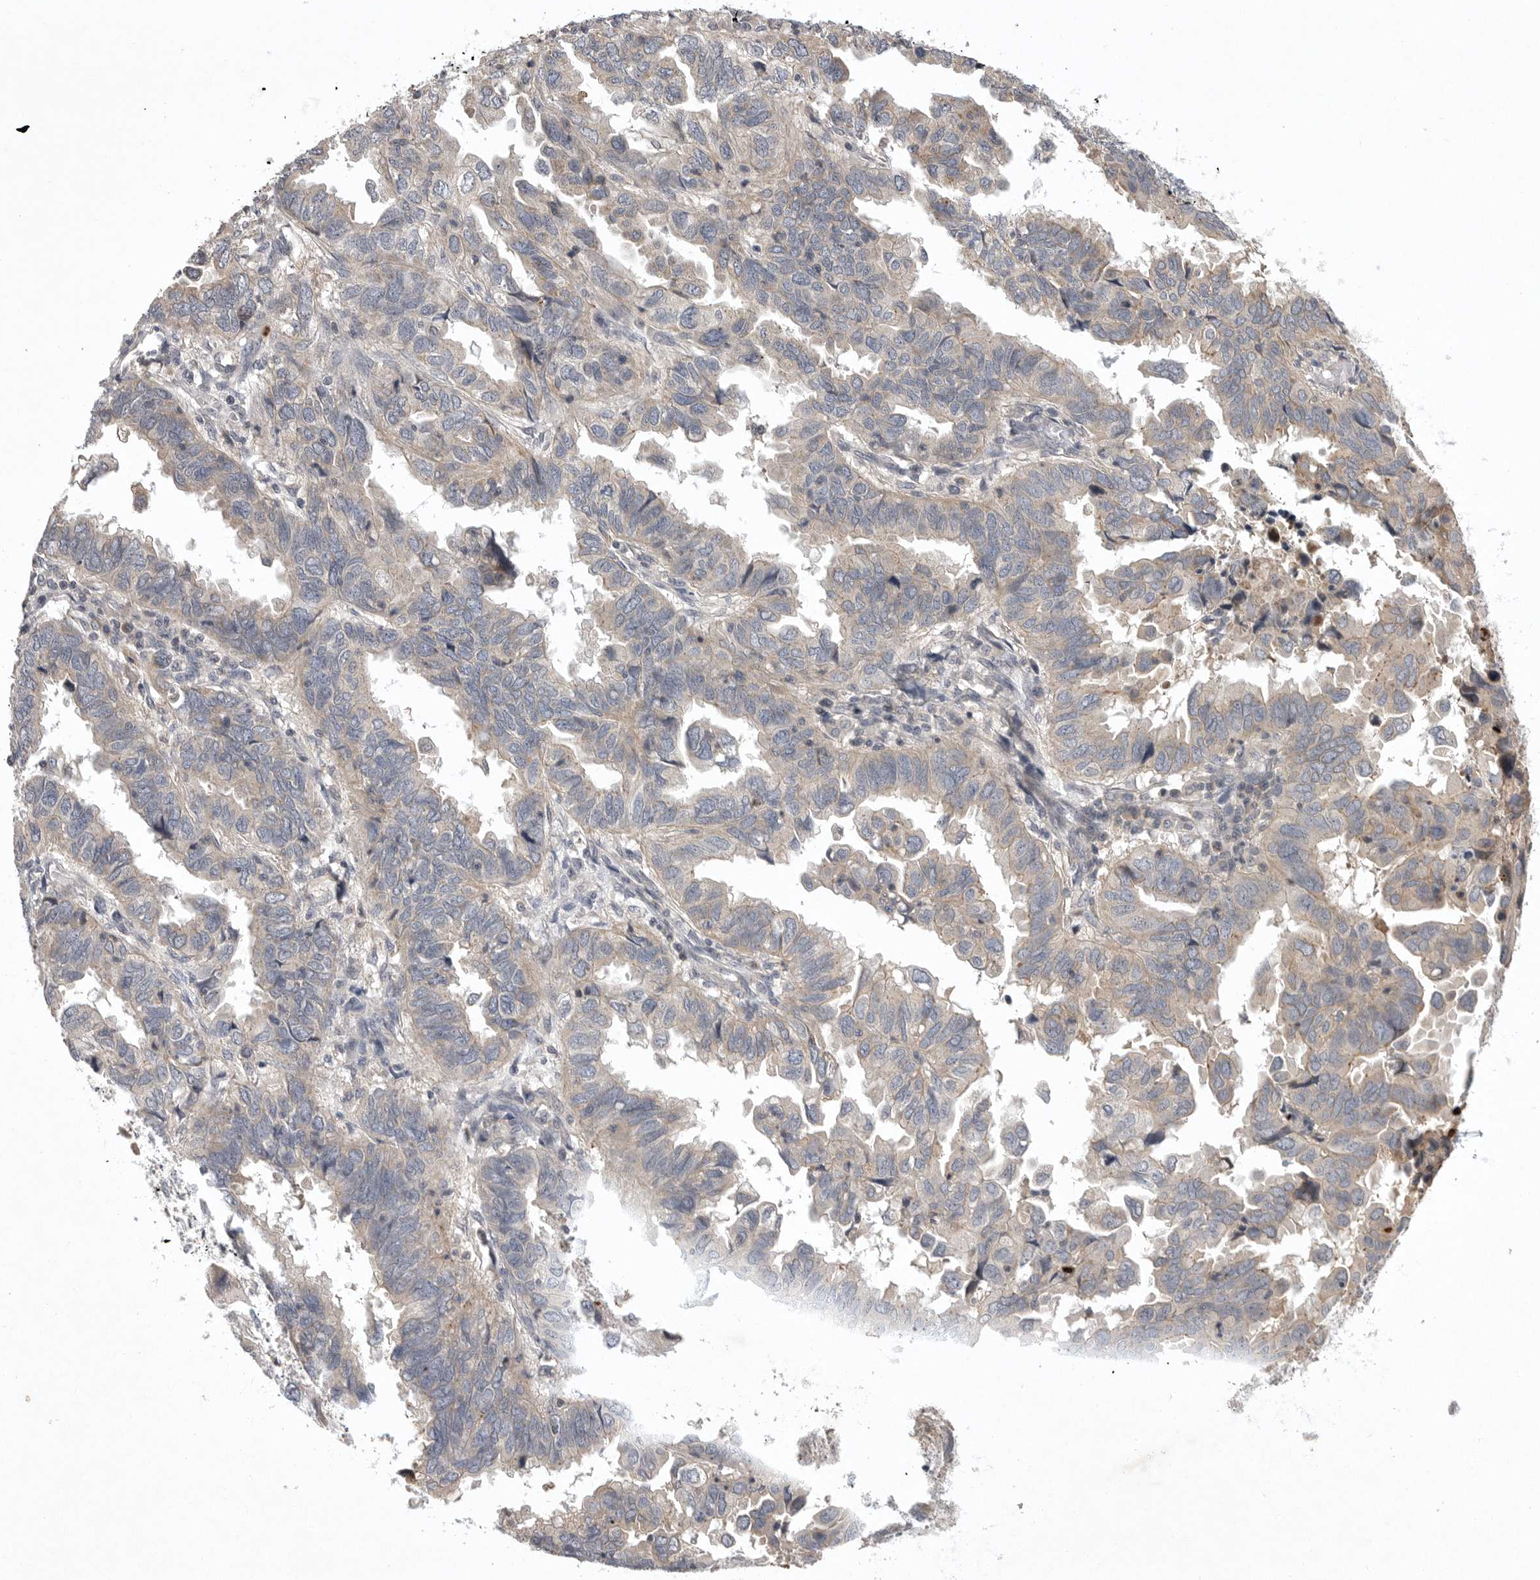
{"staining": {"intensity": "weak", "quantity": "<25%", "location": "cytoplasmic/membranous"}, "tissue": "endometrial cancer", "cell_type": "Tumor cells", "image_type": "cancer", "snomed": [{"axis": "morphology", "description": "Adenocarcinoma, NOS"}, {"axis": "topography", "description": "Uterus"}], "caption": "Human endometrial cancer (adenocarcinoma) stained for a protein using immunohistochemistry (IHC) displays no staining in tumor cells.", "gene": "UBE3D", "patient": {"sex": "female", "age": 77}}